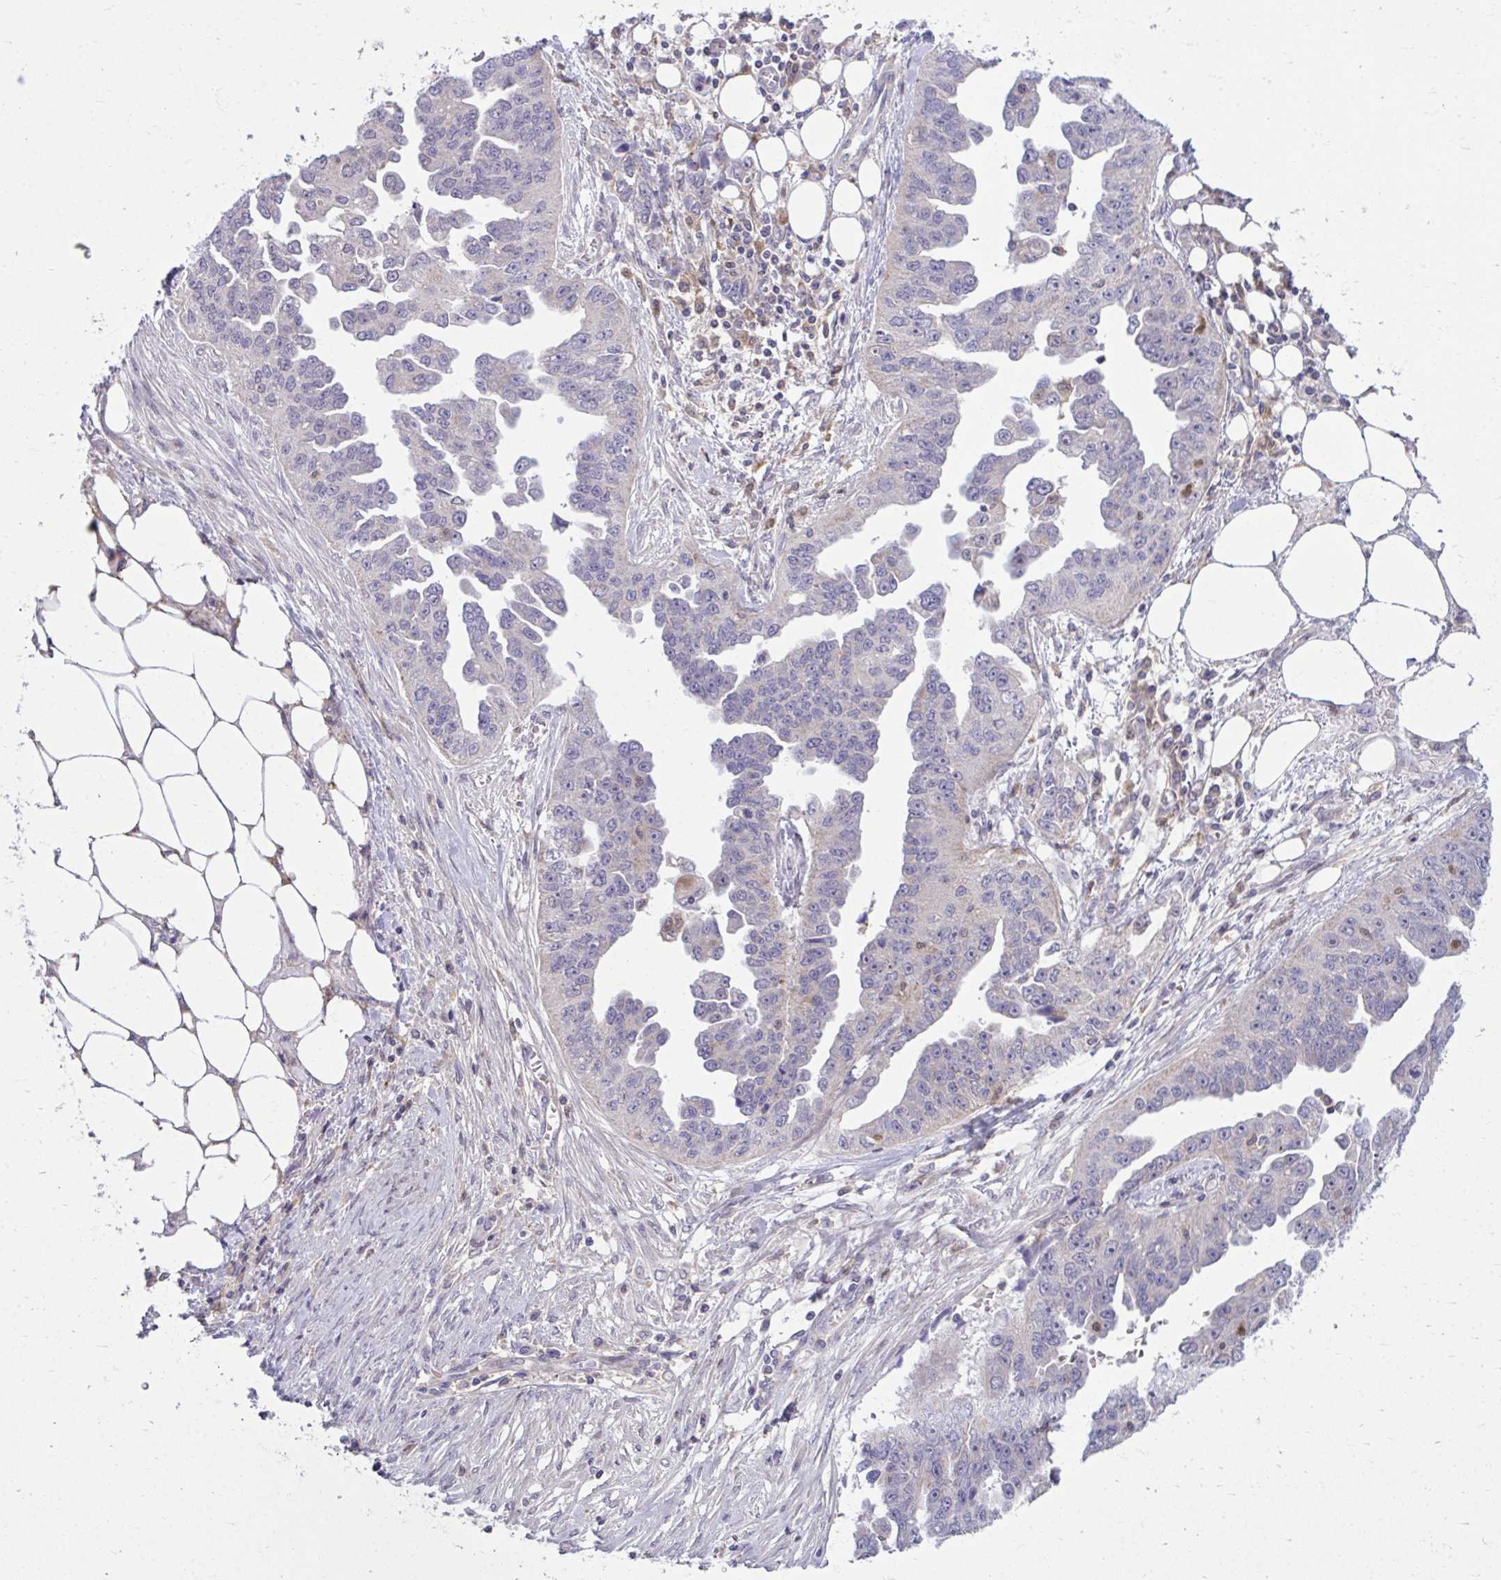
{"staining": {"intensity": "negative", "quantity": "none", "location": "none"}, "tissue": "ovarian cancer", "cell_type": "Tumor cells", "image_type": "cancer", "snomed": [{"axis": "morphology", "description": "Cystadenocarcinoma, serous, NOS"}, {"axis": "topography", "description": "Ovary"}], "caption": "Tumor cells show no significant protein positivity in ovarian serous cystadenocarcinoma.", "gene": "C16orf54", "patient": {"sex": "female", "age": 75}}